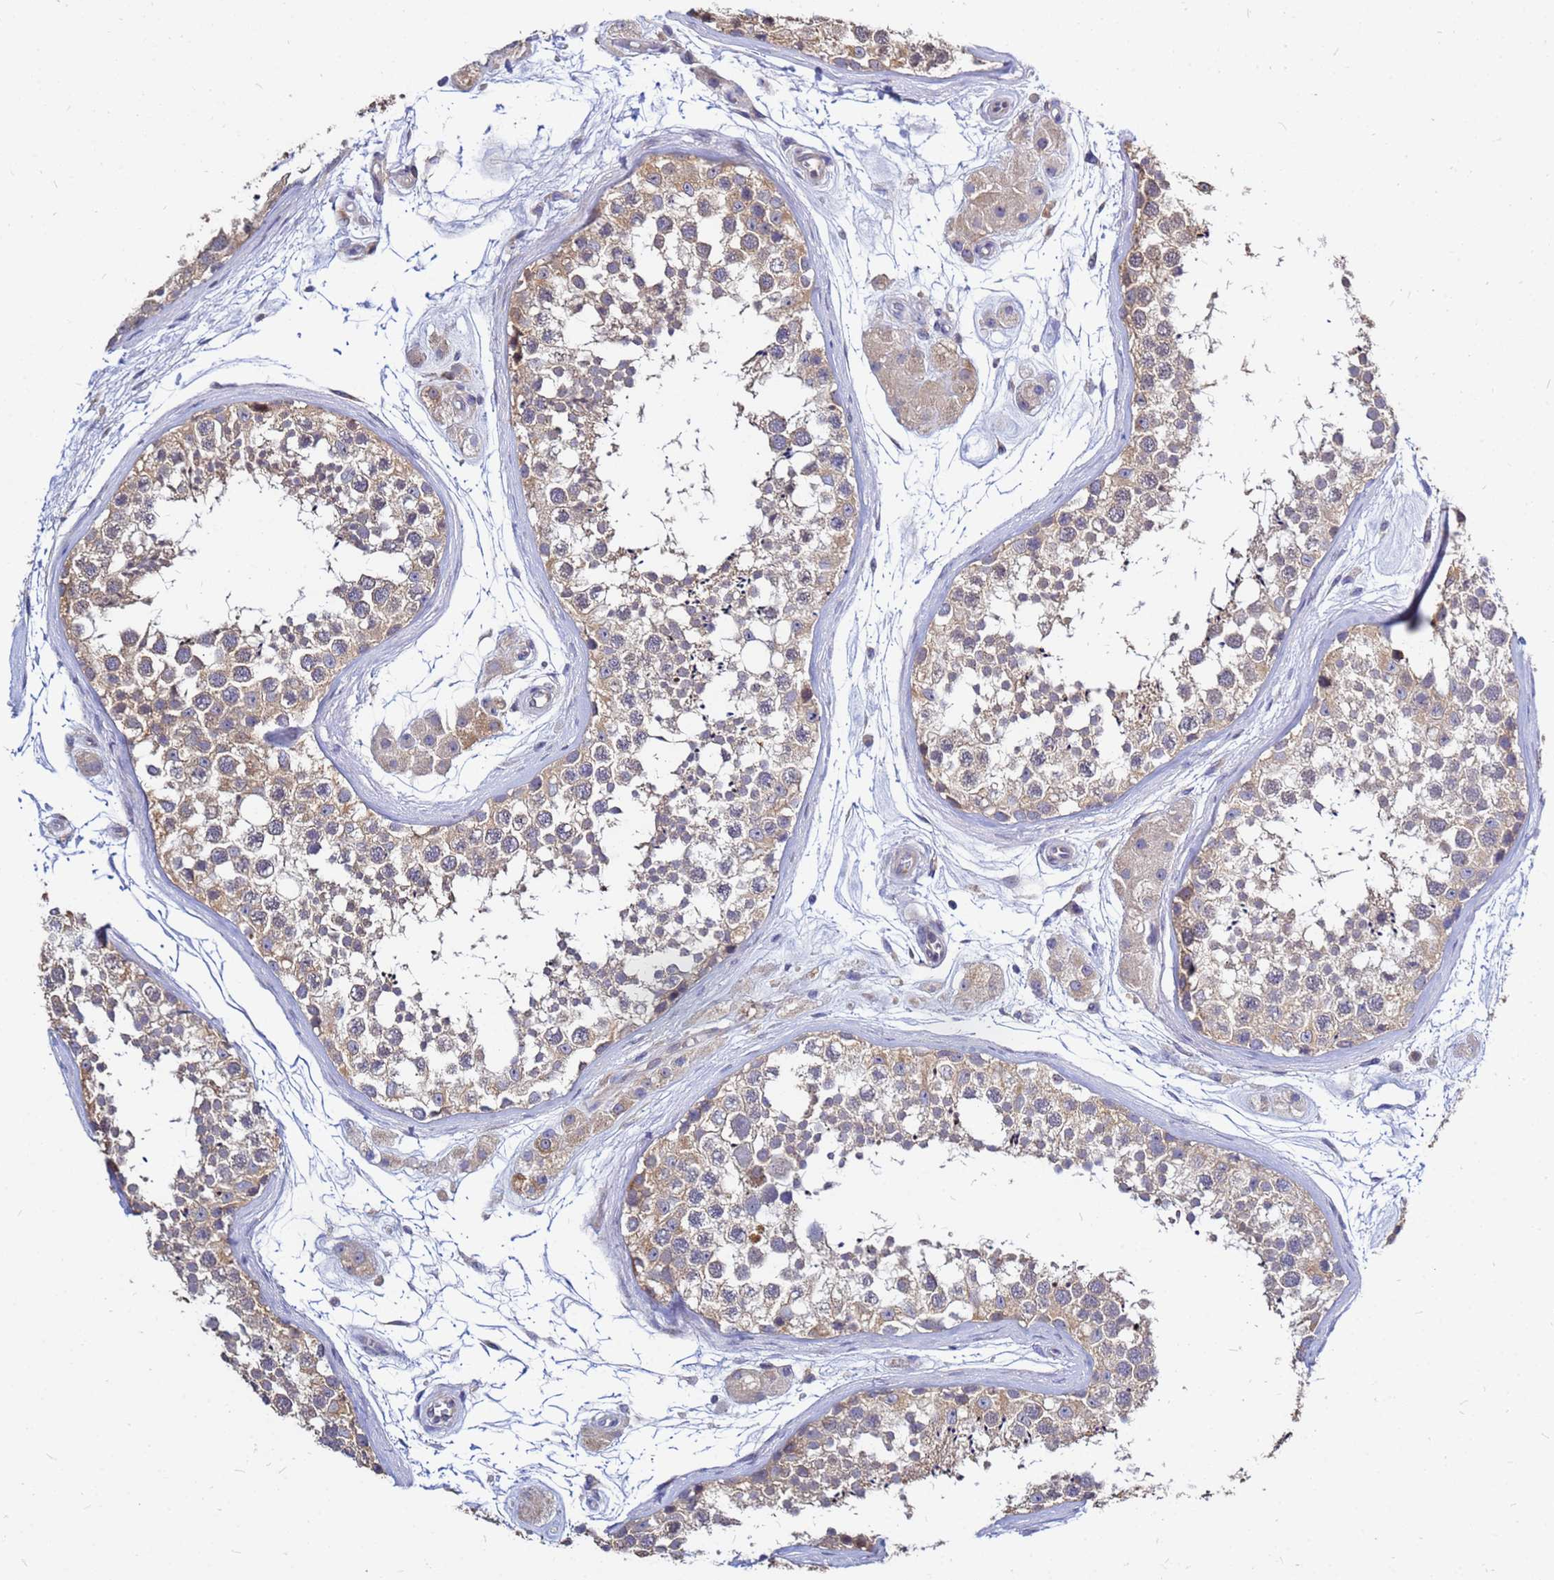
{"staining": {"intensity": "moderate", "quantity": "25%-75%", "location": "cytoplasmic/membranous"}, "tissue": "testis", "cell_type": "Cells in seminiferous ducts", "image_type": "normal", "snomed": [{"axis": "morphology", "description": "Normal tissue, NOS"}, {"axis": "topography", "description": "Testis"}], "caption": "Cells in seminiferous ducts reveal medium levels of moderate cytoplasmic/membranous positivity in approximately 25%-75% of cells in normal human testis. The staining is performed using DAB brown chromogen to label protein expression. The nuclei are counter-stained blue using hematoxylin.", "gene": "MOB2", "patient": {"sex": "male", "age": 56}}